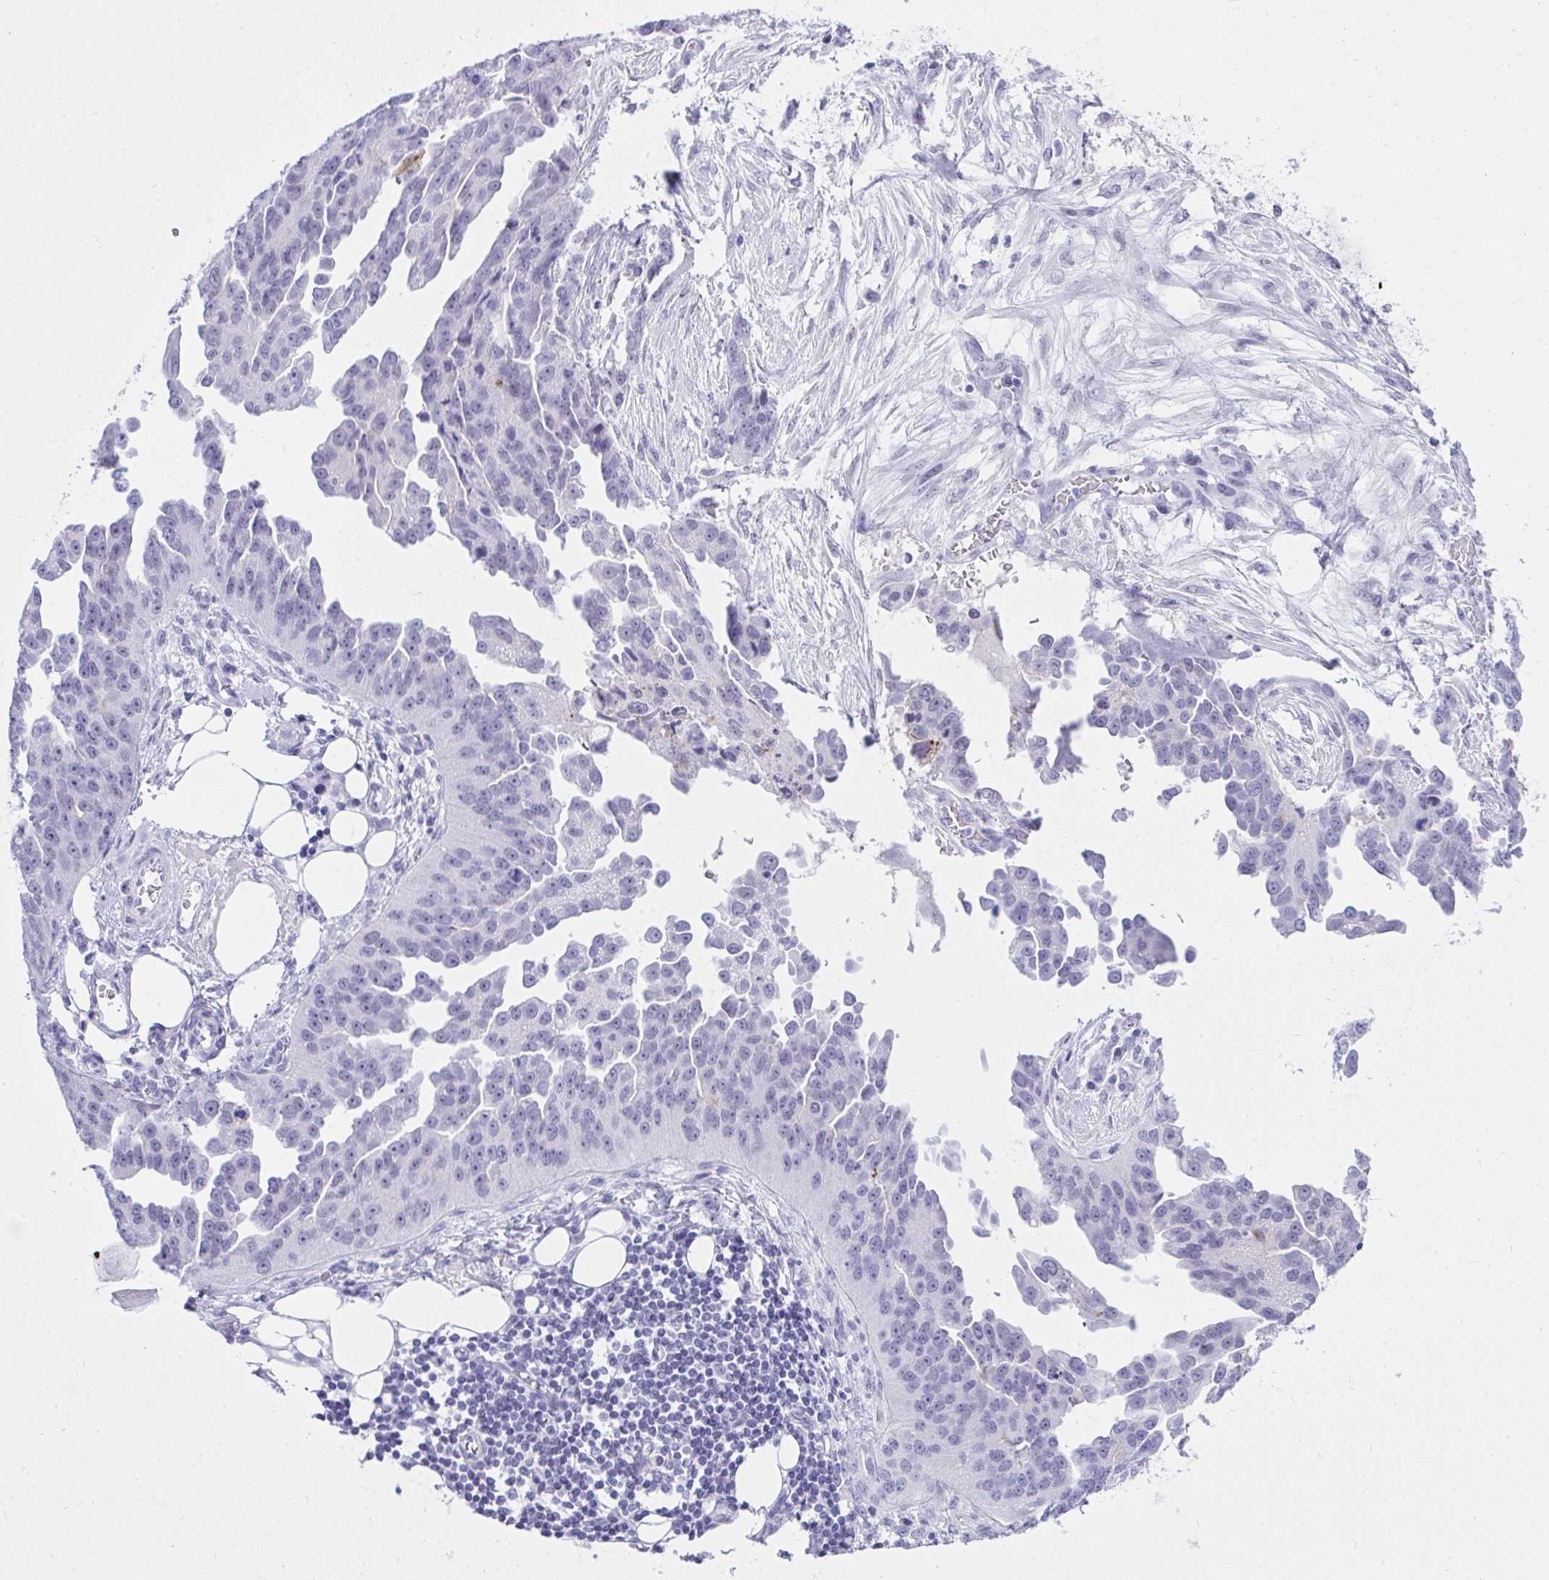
{"staining": {"intensity": "negative", "quantity": "none", "location": "none"}, "tissue": "ovarian cancer", "cell_type": "Tumor cells", "image_type": "cancer", "snomed": [{"axis": "morphology", "description": "Cystadenocarcinoma, serous, NOS"}, {"axis": "topography", "description": "Ovary"}], "caption": "Tumor cells show no significant positivity in ovarian cancer. (DAB immunohistochemistry visualized using brightfield microscopy, high magnification).", "gene": "OR5F1", "patient": {"sex": "female", "age": 75}}